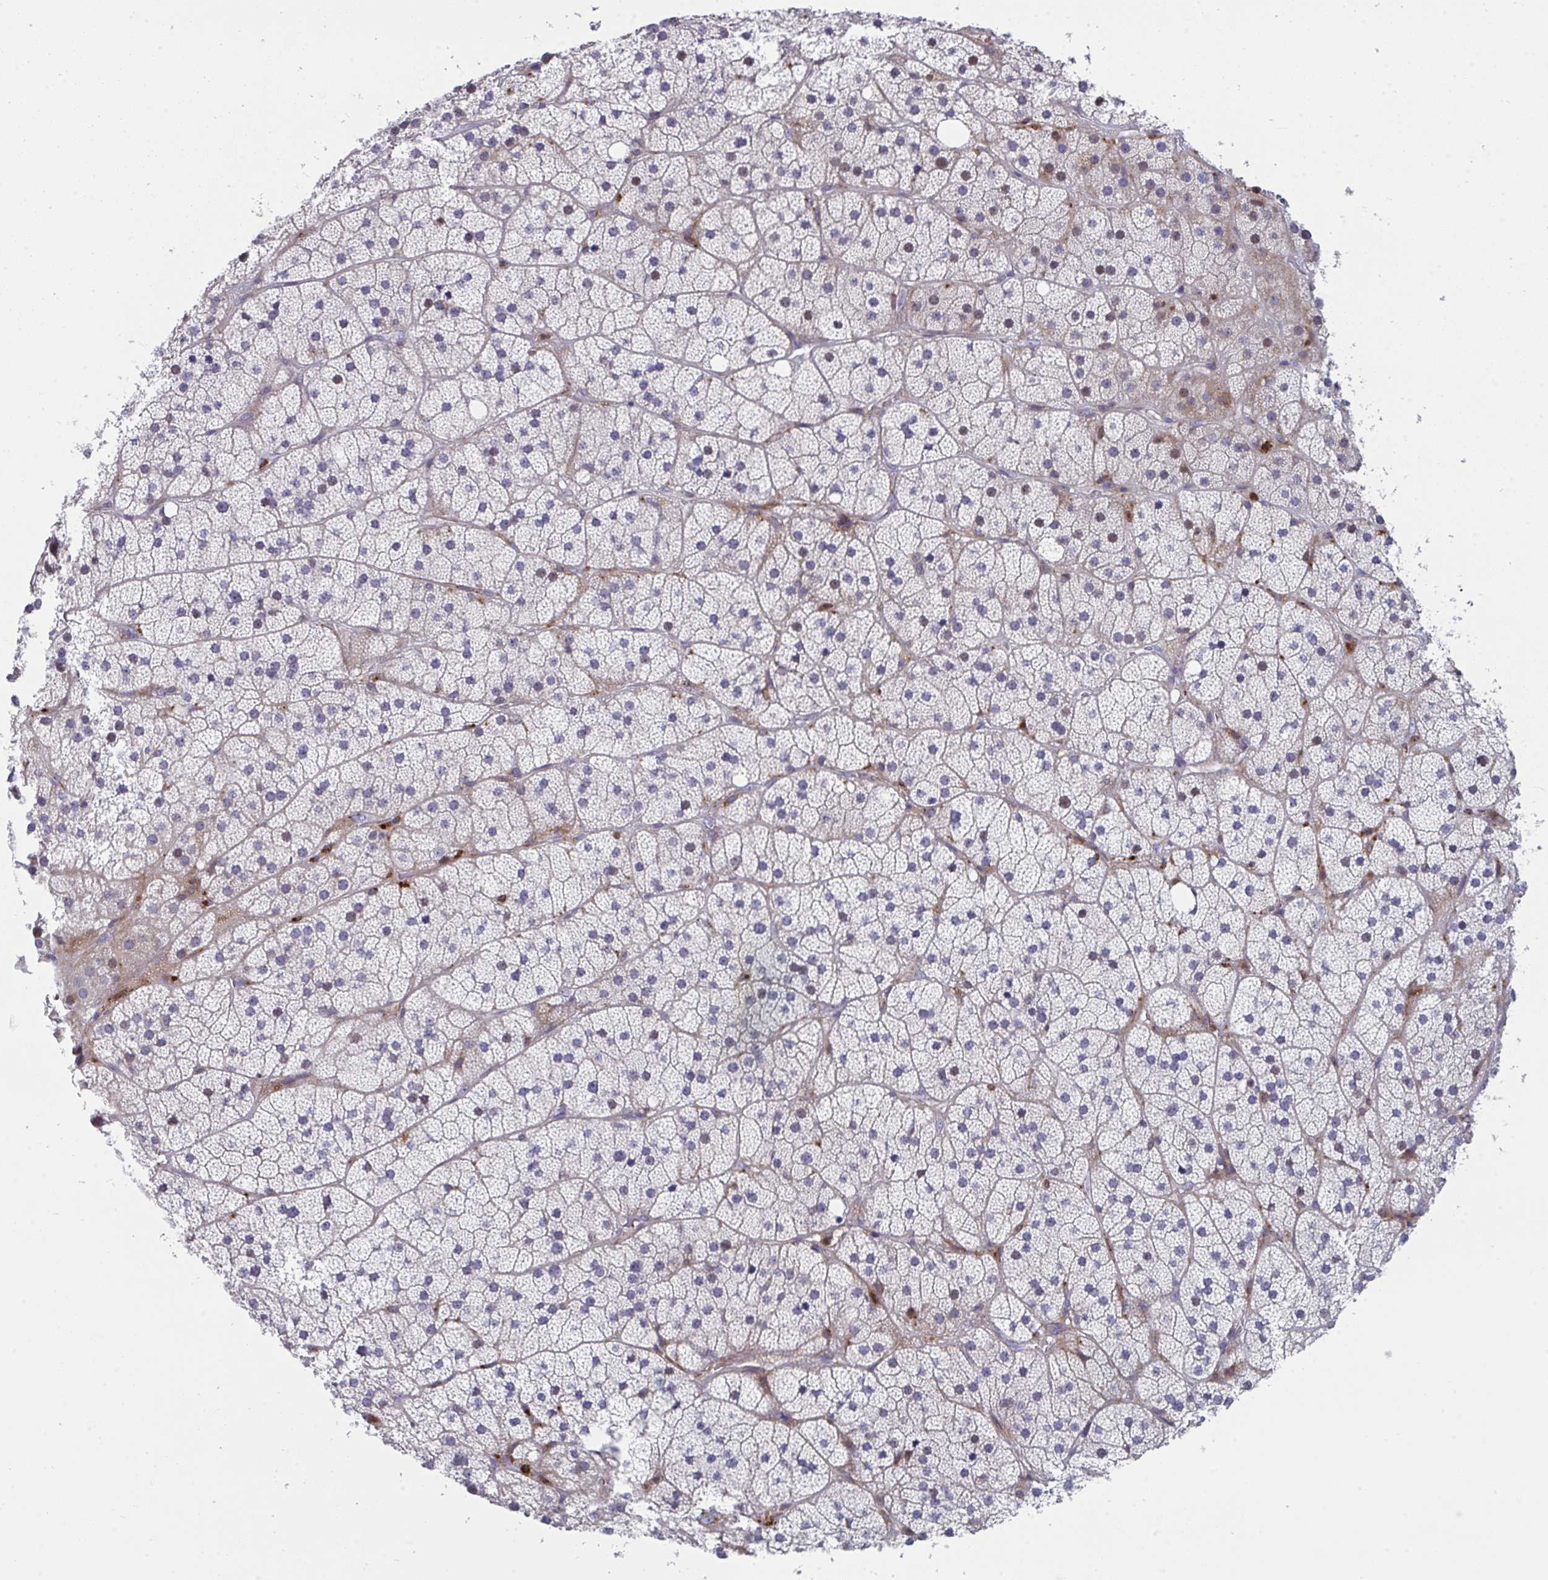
{"staining": {"intensity": "moderate", "quantity": "25%-75%", "location": "cytoplasmic/membranous,nuclear"}, "tissue": "adrenal gland", "cell_type": "Glandular cells", "image_type": "normal", "snomed": [{"axis": "morphology", "description": "Normal tissue, NOS"}, {"axis": "topography", "description": "Adrenal gland"}], "caption": "IHC image of benign adrenal gland stained for a protein (brown), which exhibits medium levels of moderate cytoplasmic/membranous,nuclear staining in about 25%-75% of glandular cells.", "gene": "AOC2", "patient": {"sex": "male", "age": 57}}